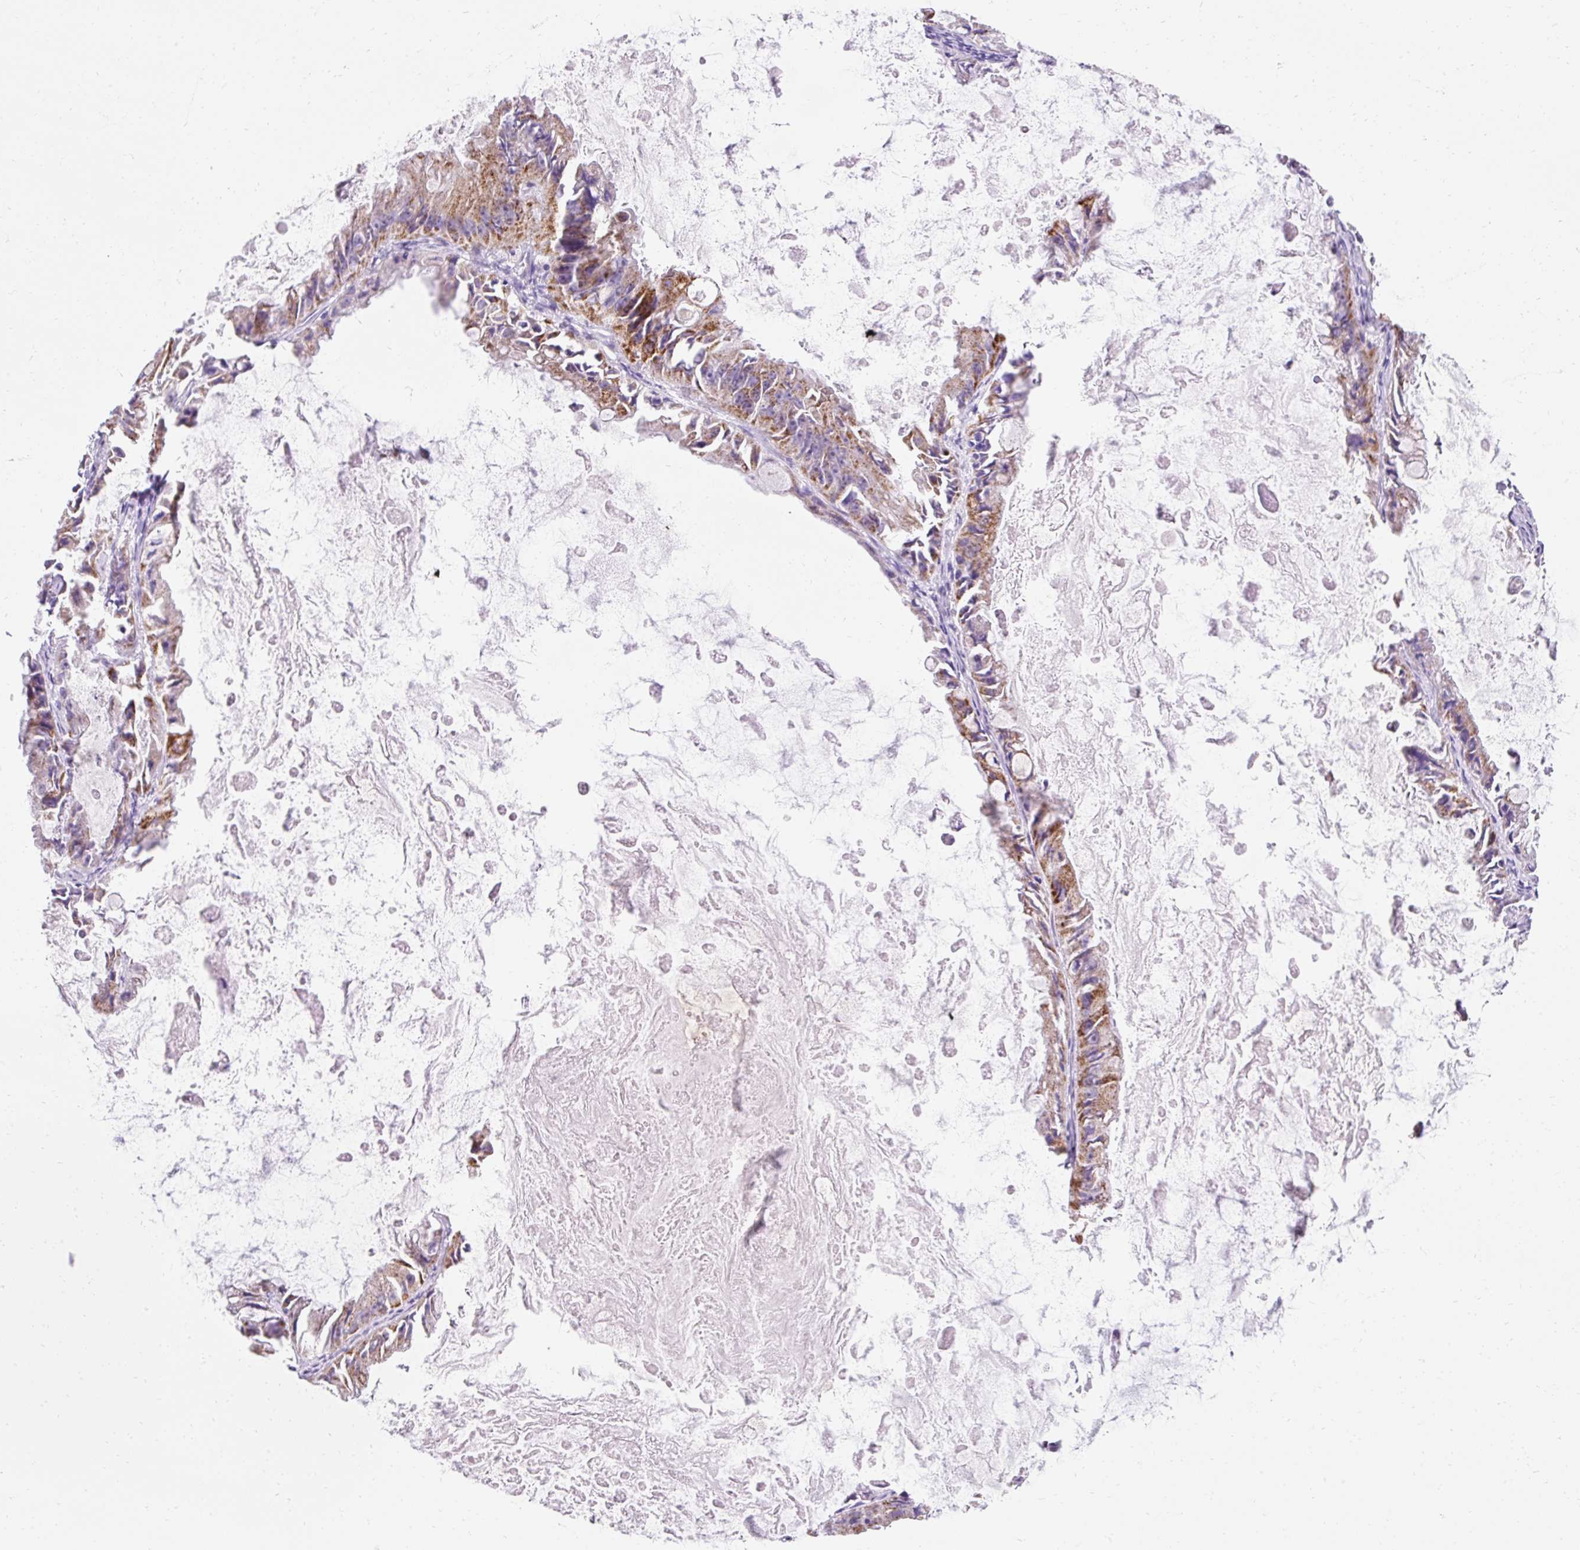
{"staining": {"intensity": "moderate", "quantity": "25%-75%", "location": "cytoplasmic/membranous"}, "tissue": "ovarian cancer", "cell_type": "Tumor cells", "image_type": "cancer", "snomed": [{"axis": "morphology", "description": "Cystadenocarcinoma, mucinous, NOS"}, {"axis": "topography", "description": "Ovary"}], "caption": "A photomicrograph of mucinous cystadenocarcinoma (ovarian) stained for a protein demonstrates moderate cytoplasmic/membranous brown staining in tumor cells. (IHC, brightfield microscopy, high magnification).", "gene": "PLPP2", "patient": {"sex": "female", "age": 61}}